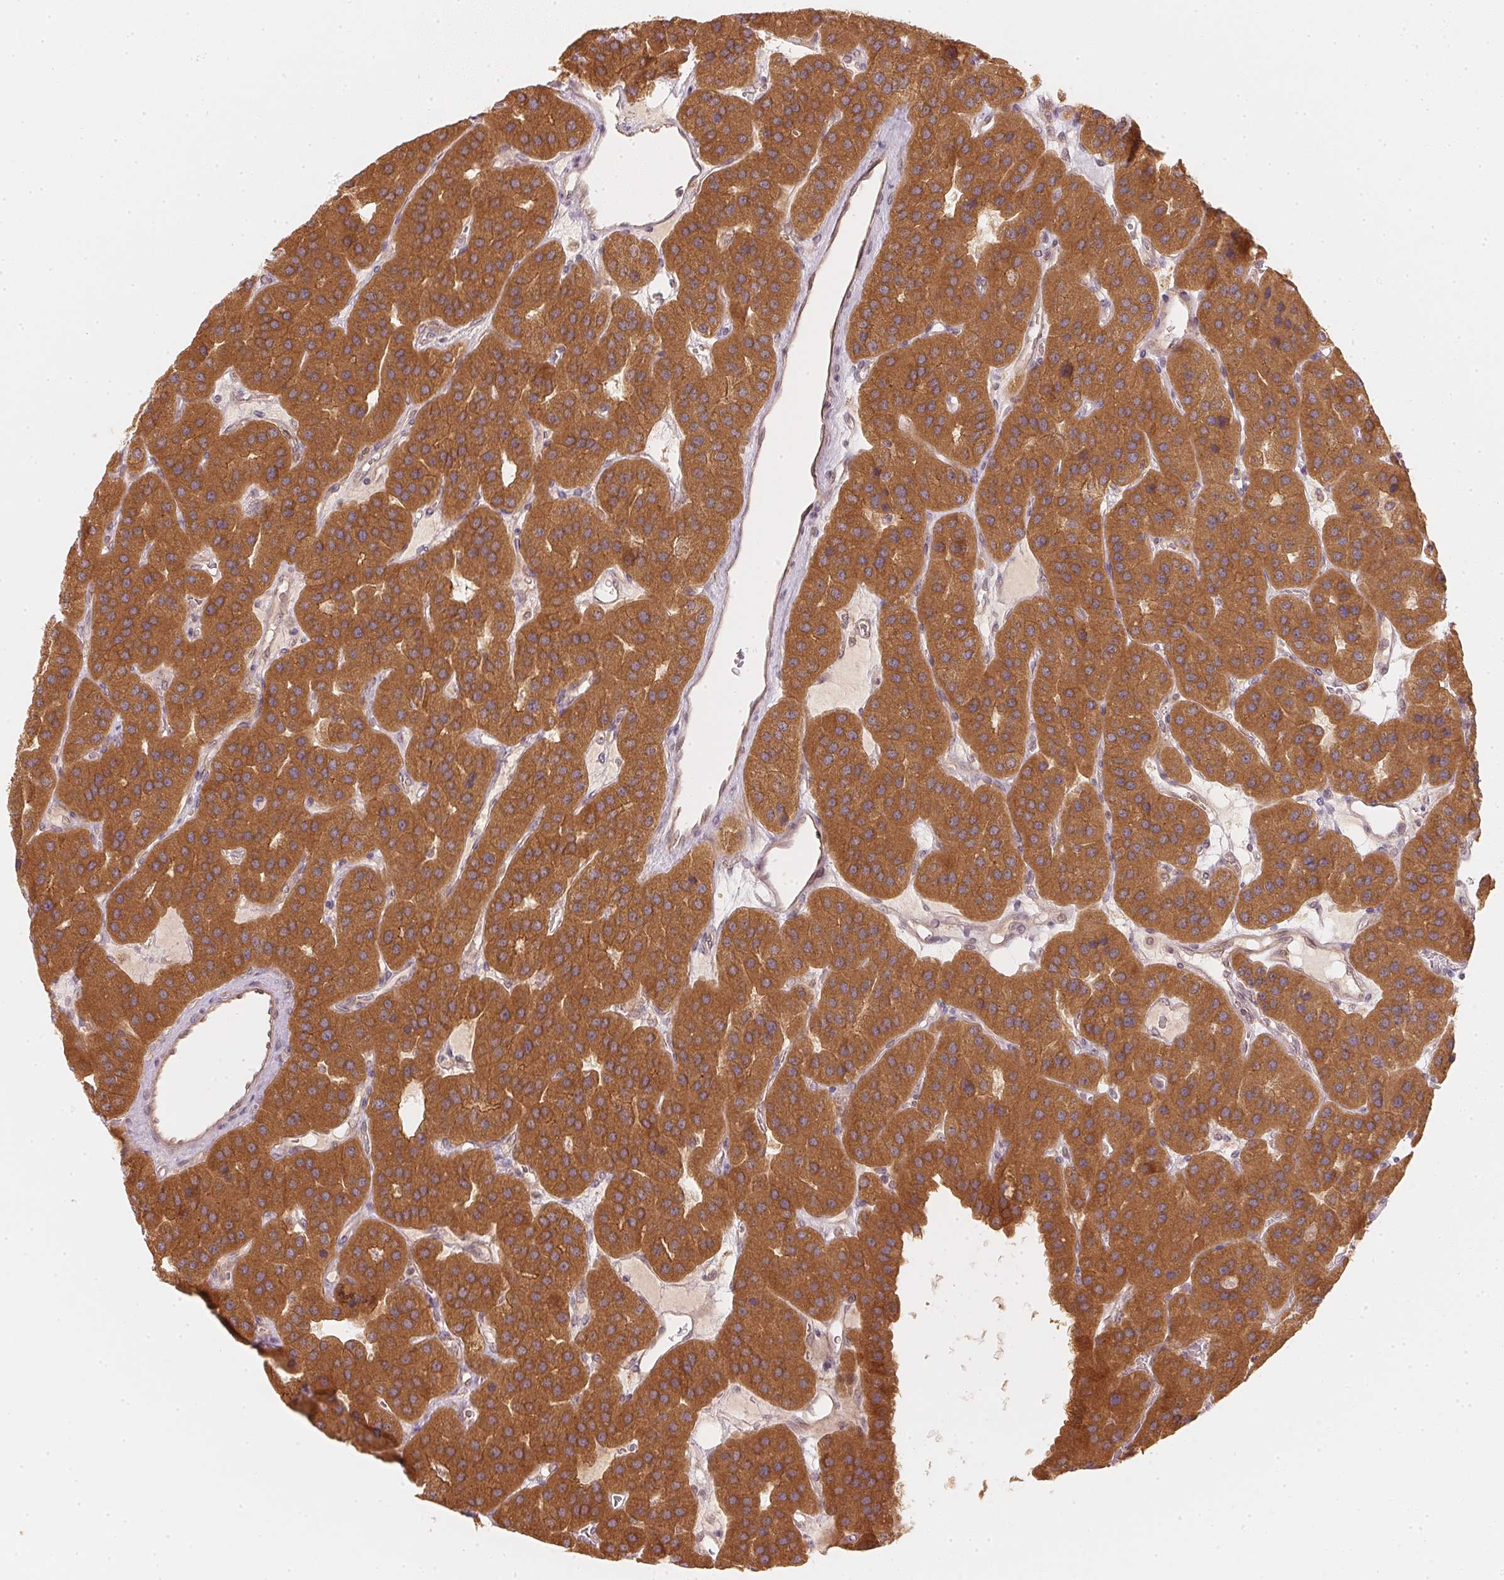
{"staining": {"intensity": "strong", "quantity": ">75%", "location": "cytoplasmic/membranous"}, "tissue": "parathyroid gland", "cell_type": "Glandular cells", "image_type": "normal", "snomed": [{"axis": "morphology", "description": "Normal tissue, NOS"}, {"axis": "morphology", "description": "Adenoma, NOS"}, {"axis": "topography", "description": "Parathyroid gland"}], "caption": "Immunohistochemical staining of normal human parathyroid gland demonstrates >75% levels of strong cytoplasmic/membranous protein positivity in approximately >75% of glandular cells.", "gene": "WDR54", "patient": {"sex": "female", "age": 86}}